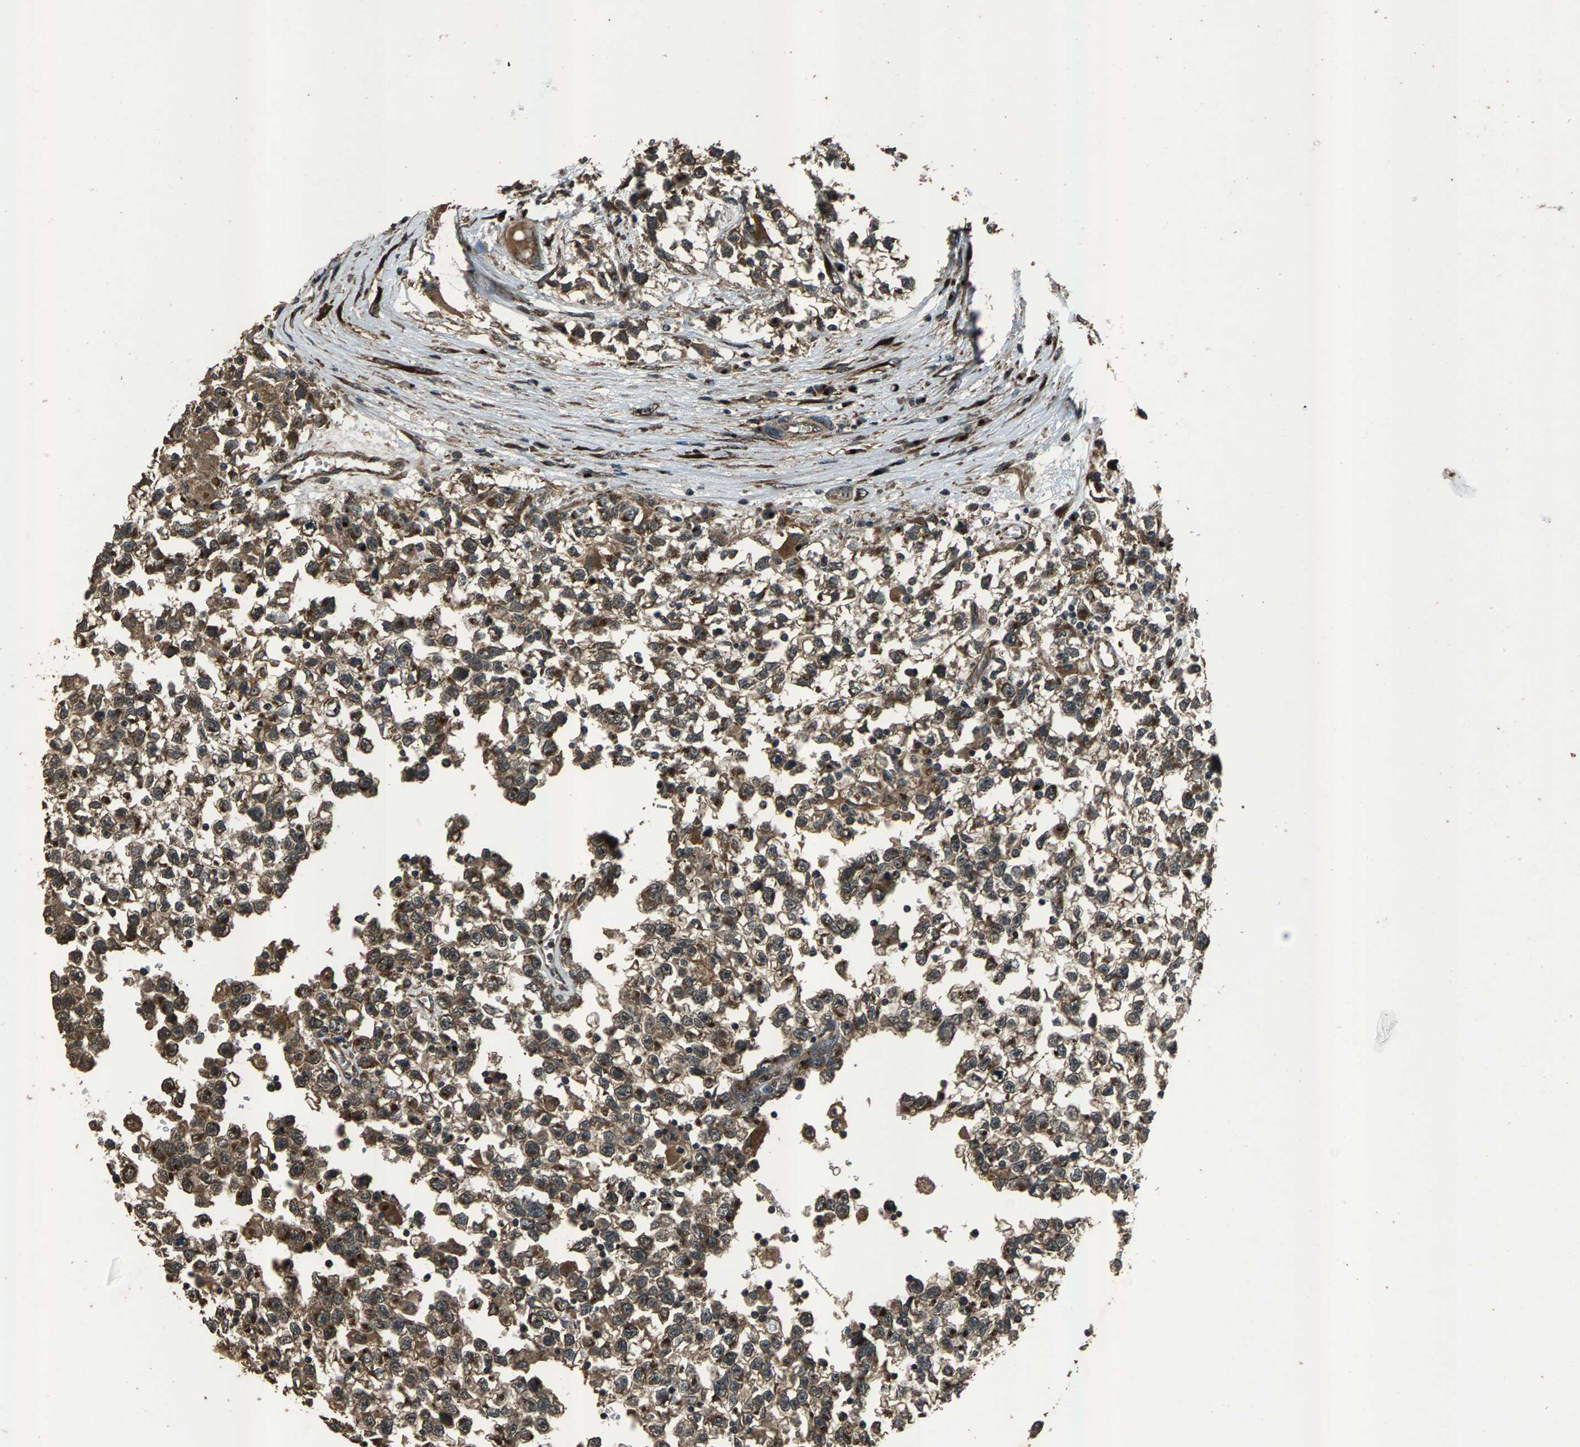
{"staining": {"intensity": "moderate", "quantity": ">75%", "location": "cytoplasmic/membranous"}, "tissue": "testis cancer", "cell_type": "Tumor cells", "image_type": "cancer", "snomed": [{"axis": "morphology", "description": "Seminoma, NOS"}, {"axis": "morphology", "description": "Carcinoma, Embryonal, NOS"}, {"axis": "topography", "description": "Testis"}], "caption": "Immunohistochemical staining of human testis embryonal carcinoma reveals moderate cytoplasmic/membranous protein staining in approximately >75% of tumor cells.", "gene": "SLC38A10", "patient": {"sex": "male", "age": 51}}